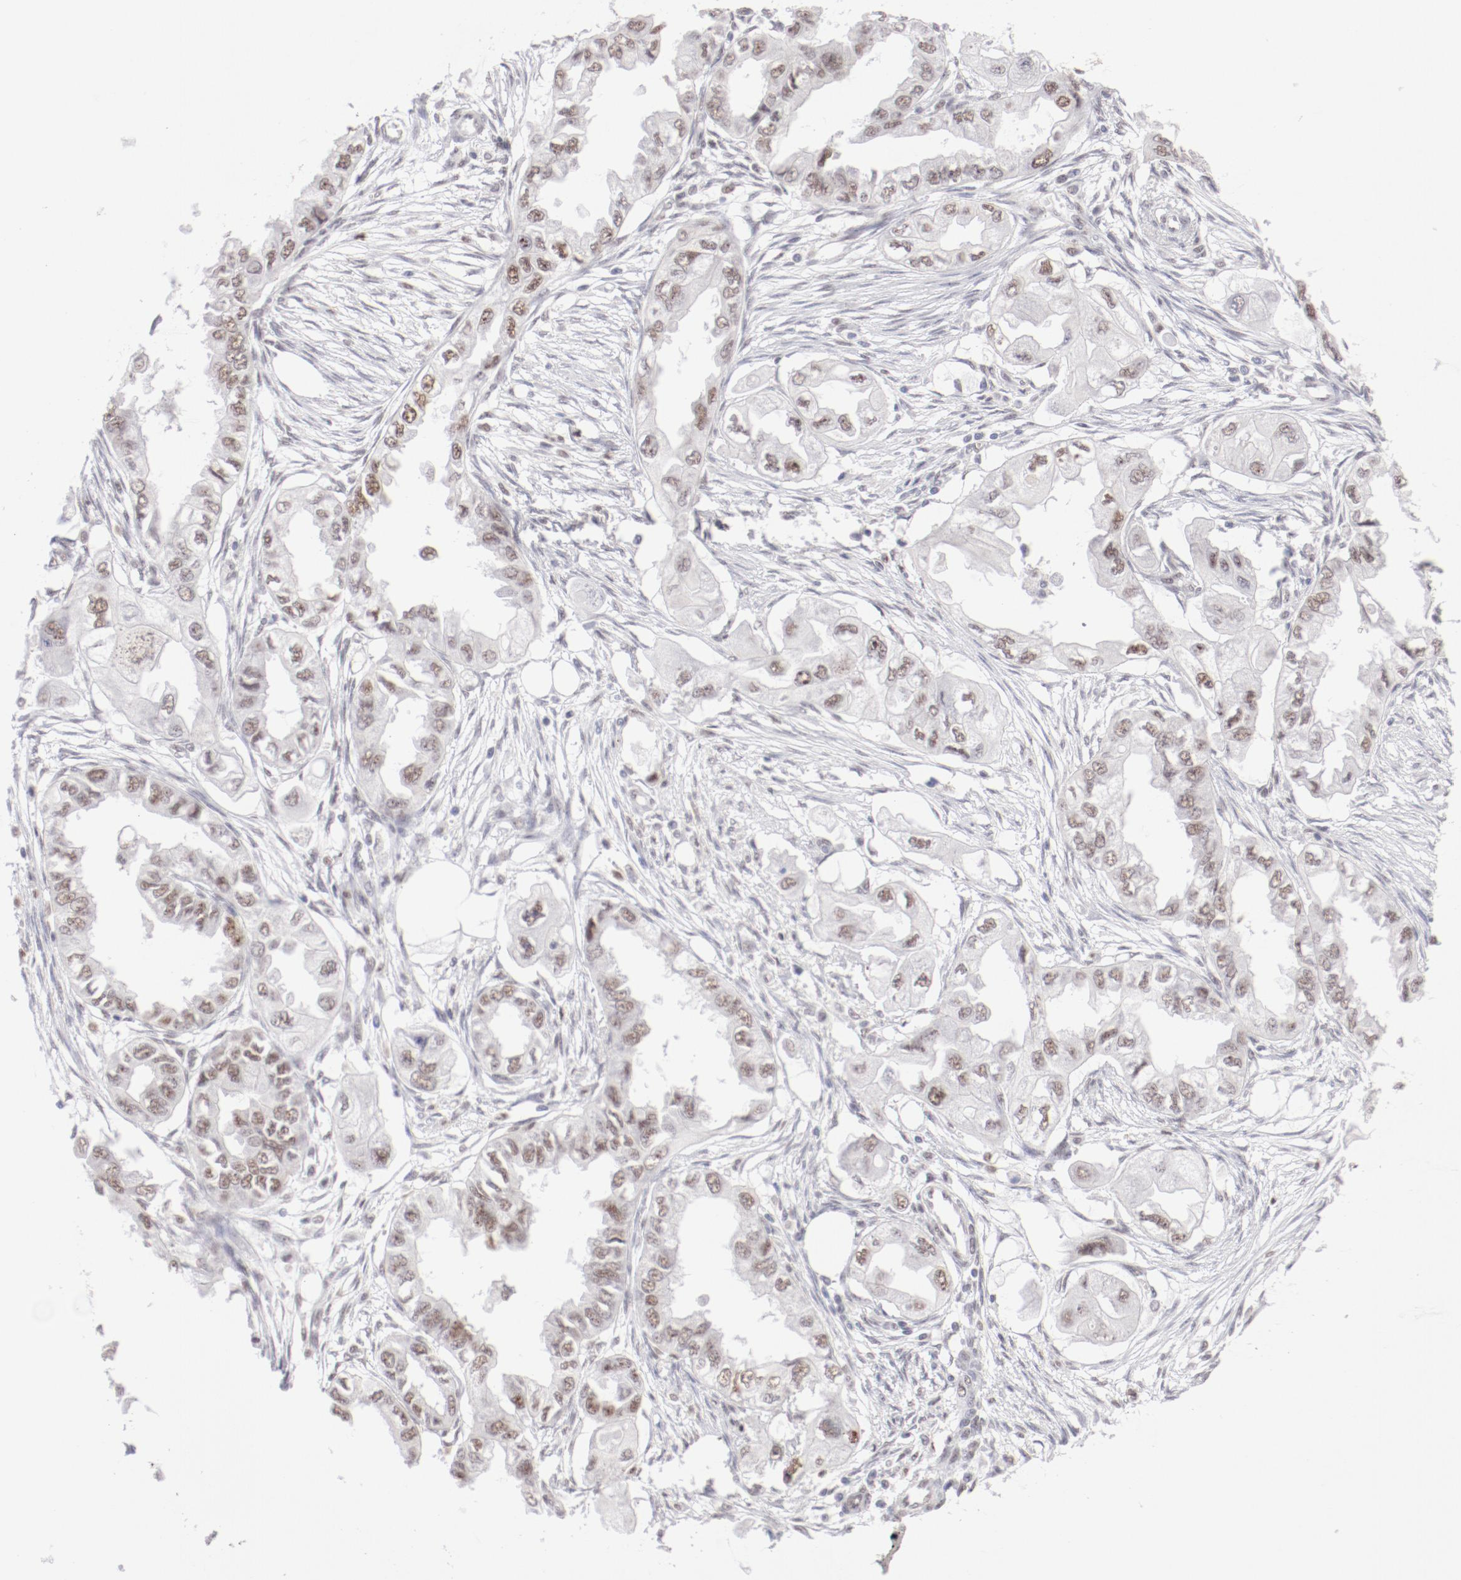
{"staining": {"intensity": "moderate", "quantity": ">75%", "location": "nuclear"}, "tissue": "endometrial cancer", "cell_type": "Tumor cells", "image_type": "cancer", "snomed": [{"axis": "morphology", "description": "Adenocarcinoma, NOS"}, {"axis": "topography", "description": "Endometrium"}], "caption": "A brown stain highlights moderate nuclear staining of a protein in human endometrial cancer tumor cells.", "gene": "TFAP4", "patient": {"sex": "female", "age": 67}}